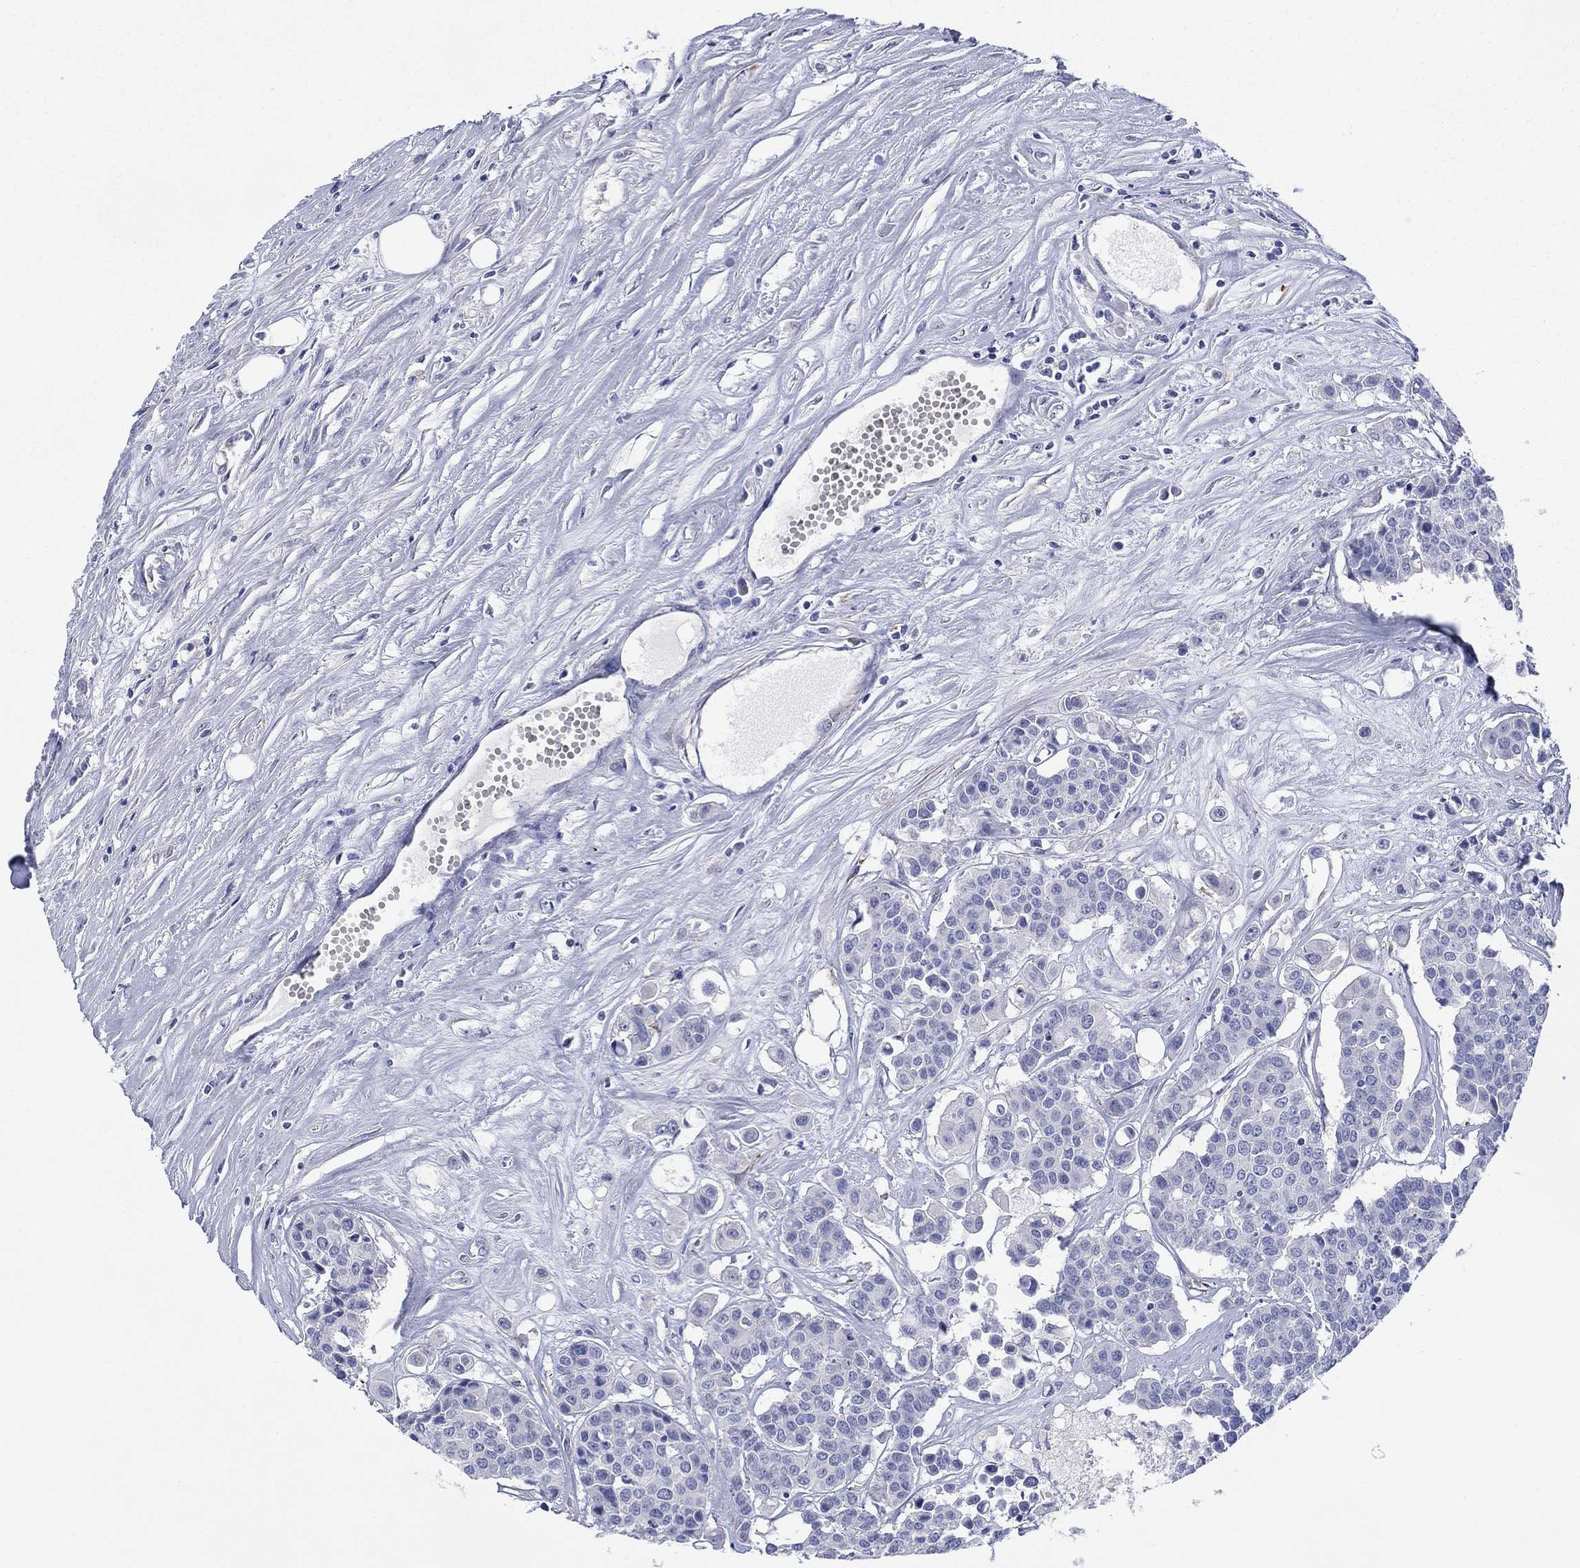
{"staining": {"intensity": "negative", "quantity": "none", "location": "none"}, "tissue": "carcinoid", "cell_type": "Tumor cells", "image_type": "cancer", "snomed": [{"axis": "morphology", "description": "Carcinoid, malignant, NOS"}, {"axis": "topography", "description": "Colon"}], "caption": "A micrograph of human carcinoid (malignant) is negative for staining in tumor cells. (DAB (3,3'-diaminobenzidine) immunohistochemistry visualized using brightfield microscopy, high magnification).", "gene": "PTPRZ1", "patient": {"sex": "male", "age": 81}}